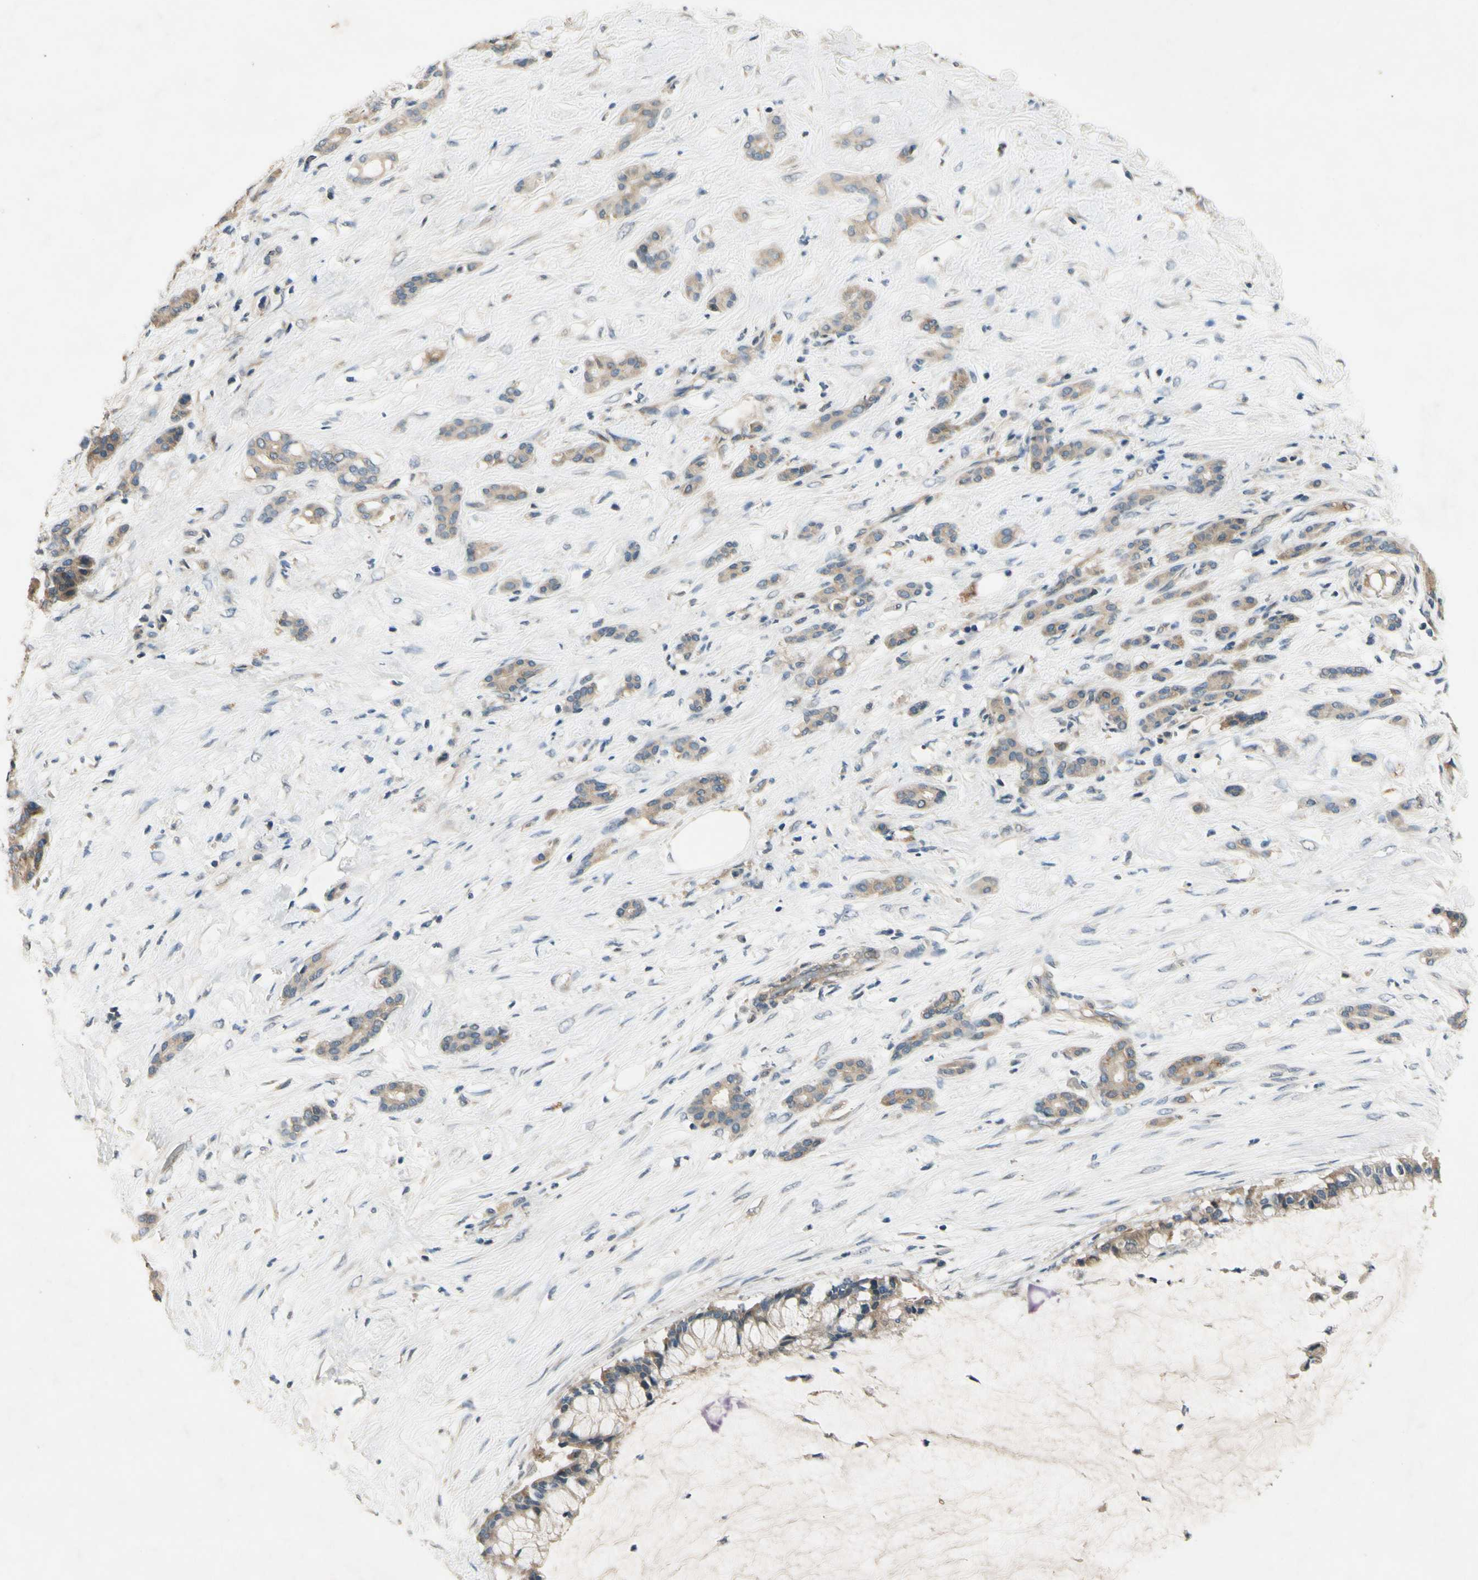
{"staining": {"intensity": "weak", "quantity": ">75%", "location": "cytoplasmic/membranous"}, "tissue": "pancreatic cancer", "cell_type": "Tumor cells", "image_type": "cancer", "snomed": [{"axis": "morphology", "description": "Adenocarcinoma, NOS"}, {"axis": "topography", "description": "Pancreas"}], "caption": "A brown stain labels weak cytoplasmic/membranous expression of a protein in human pancreatic cancer tumor cells.", "gene": "ALKBH3", "patient": {"sex": "male", "age": 41}}